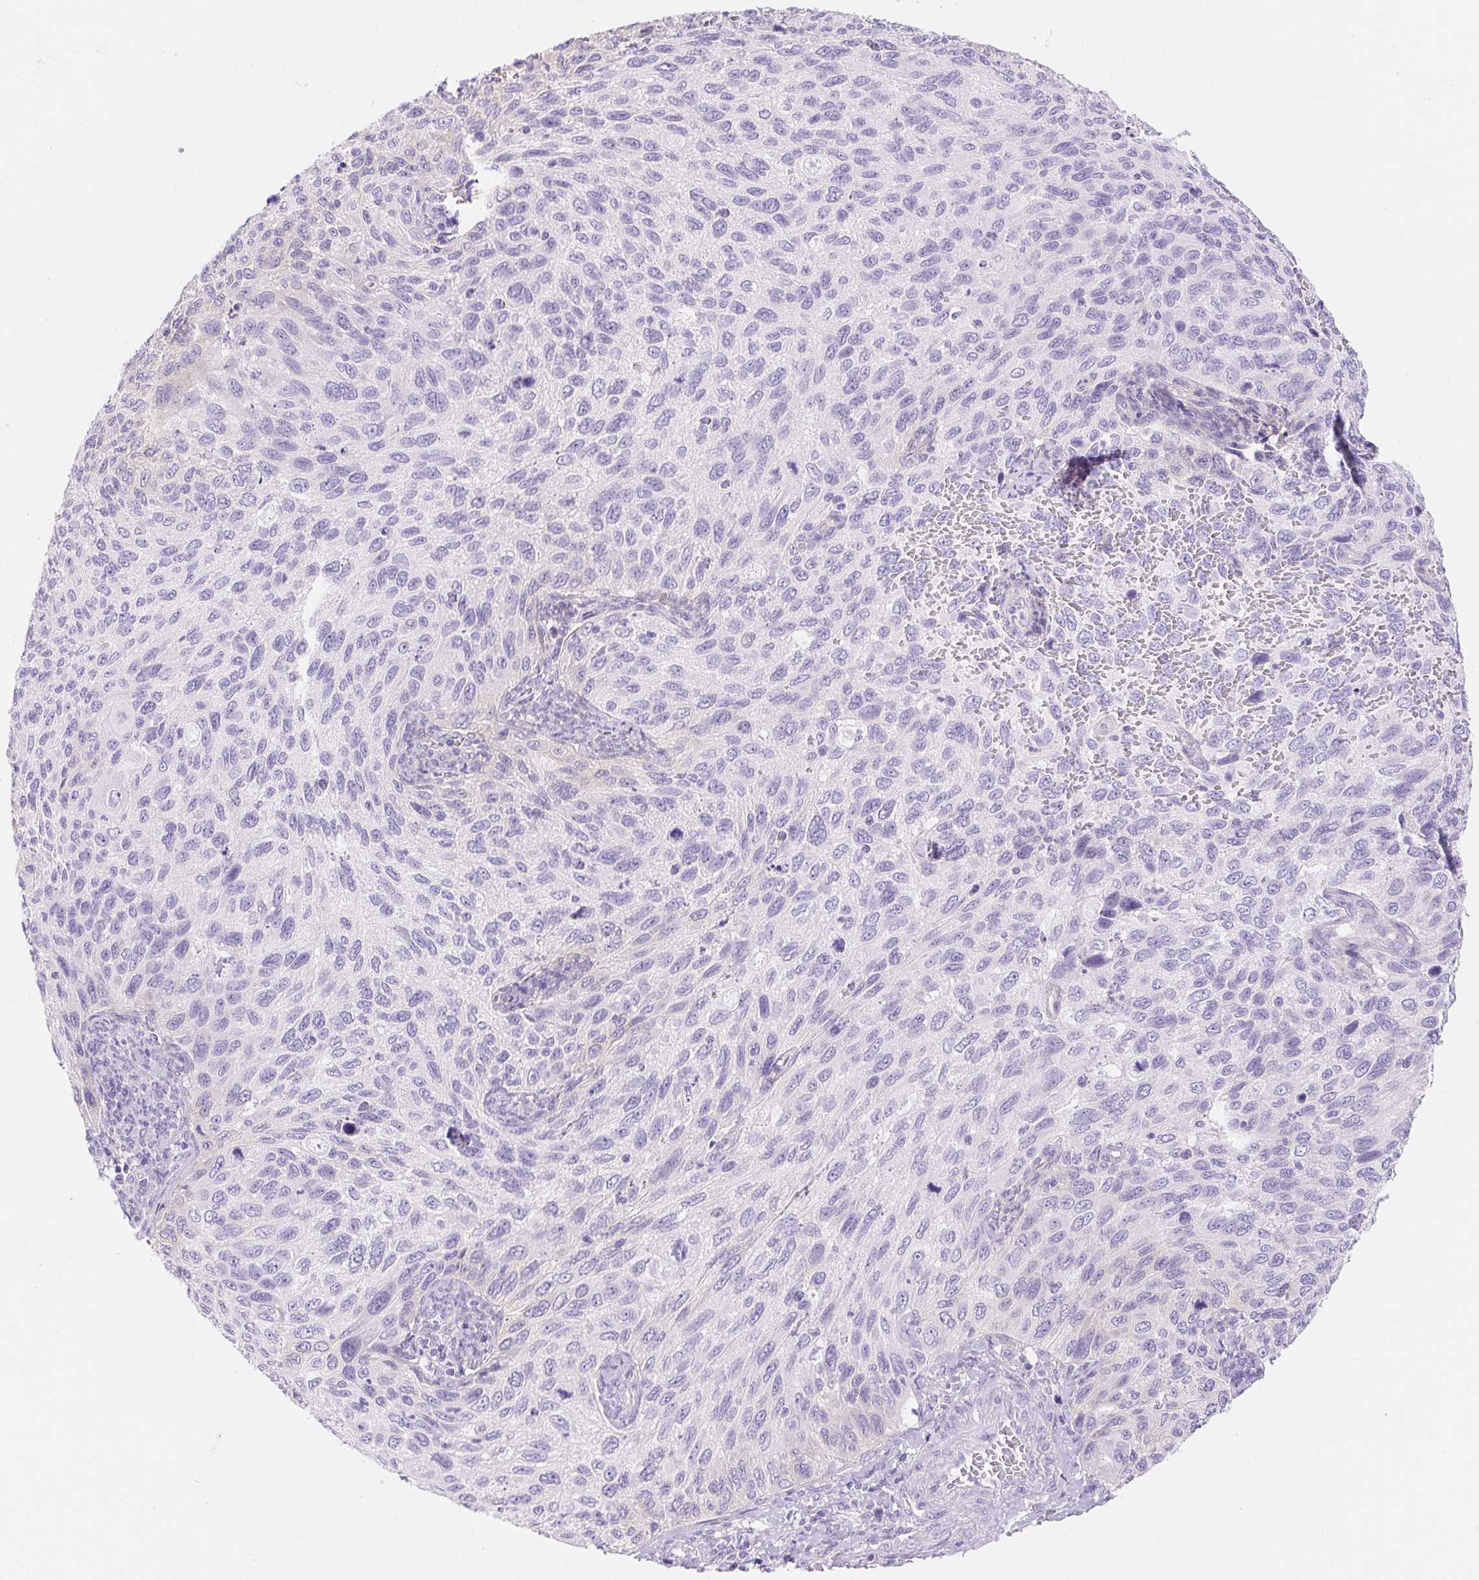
{"staining": {"intensity": "negative", "quantity": "none", "location": "none"}, "tissue": "cervical cancer", "cell_type": "Tumor cells", "image_type": "cancer", "snomed": [{"axis": "morphology", "description": "Squamous cell carcinoma, NOS"}, {"axis": "topography", "description": "Cervix"}], "caption": "DAB immunohistochemical staining of human cervical squamous cell carcinoma shows no significant staining in tumor cells. The staining was performed using DAB to visualize the protein expression in brown, while the nuclei were stained in blue with hematoxylin (Magnification: 20x).", "gene": "PNLIP", "patient": {"sex": "female", "age": 70}}